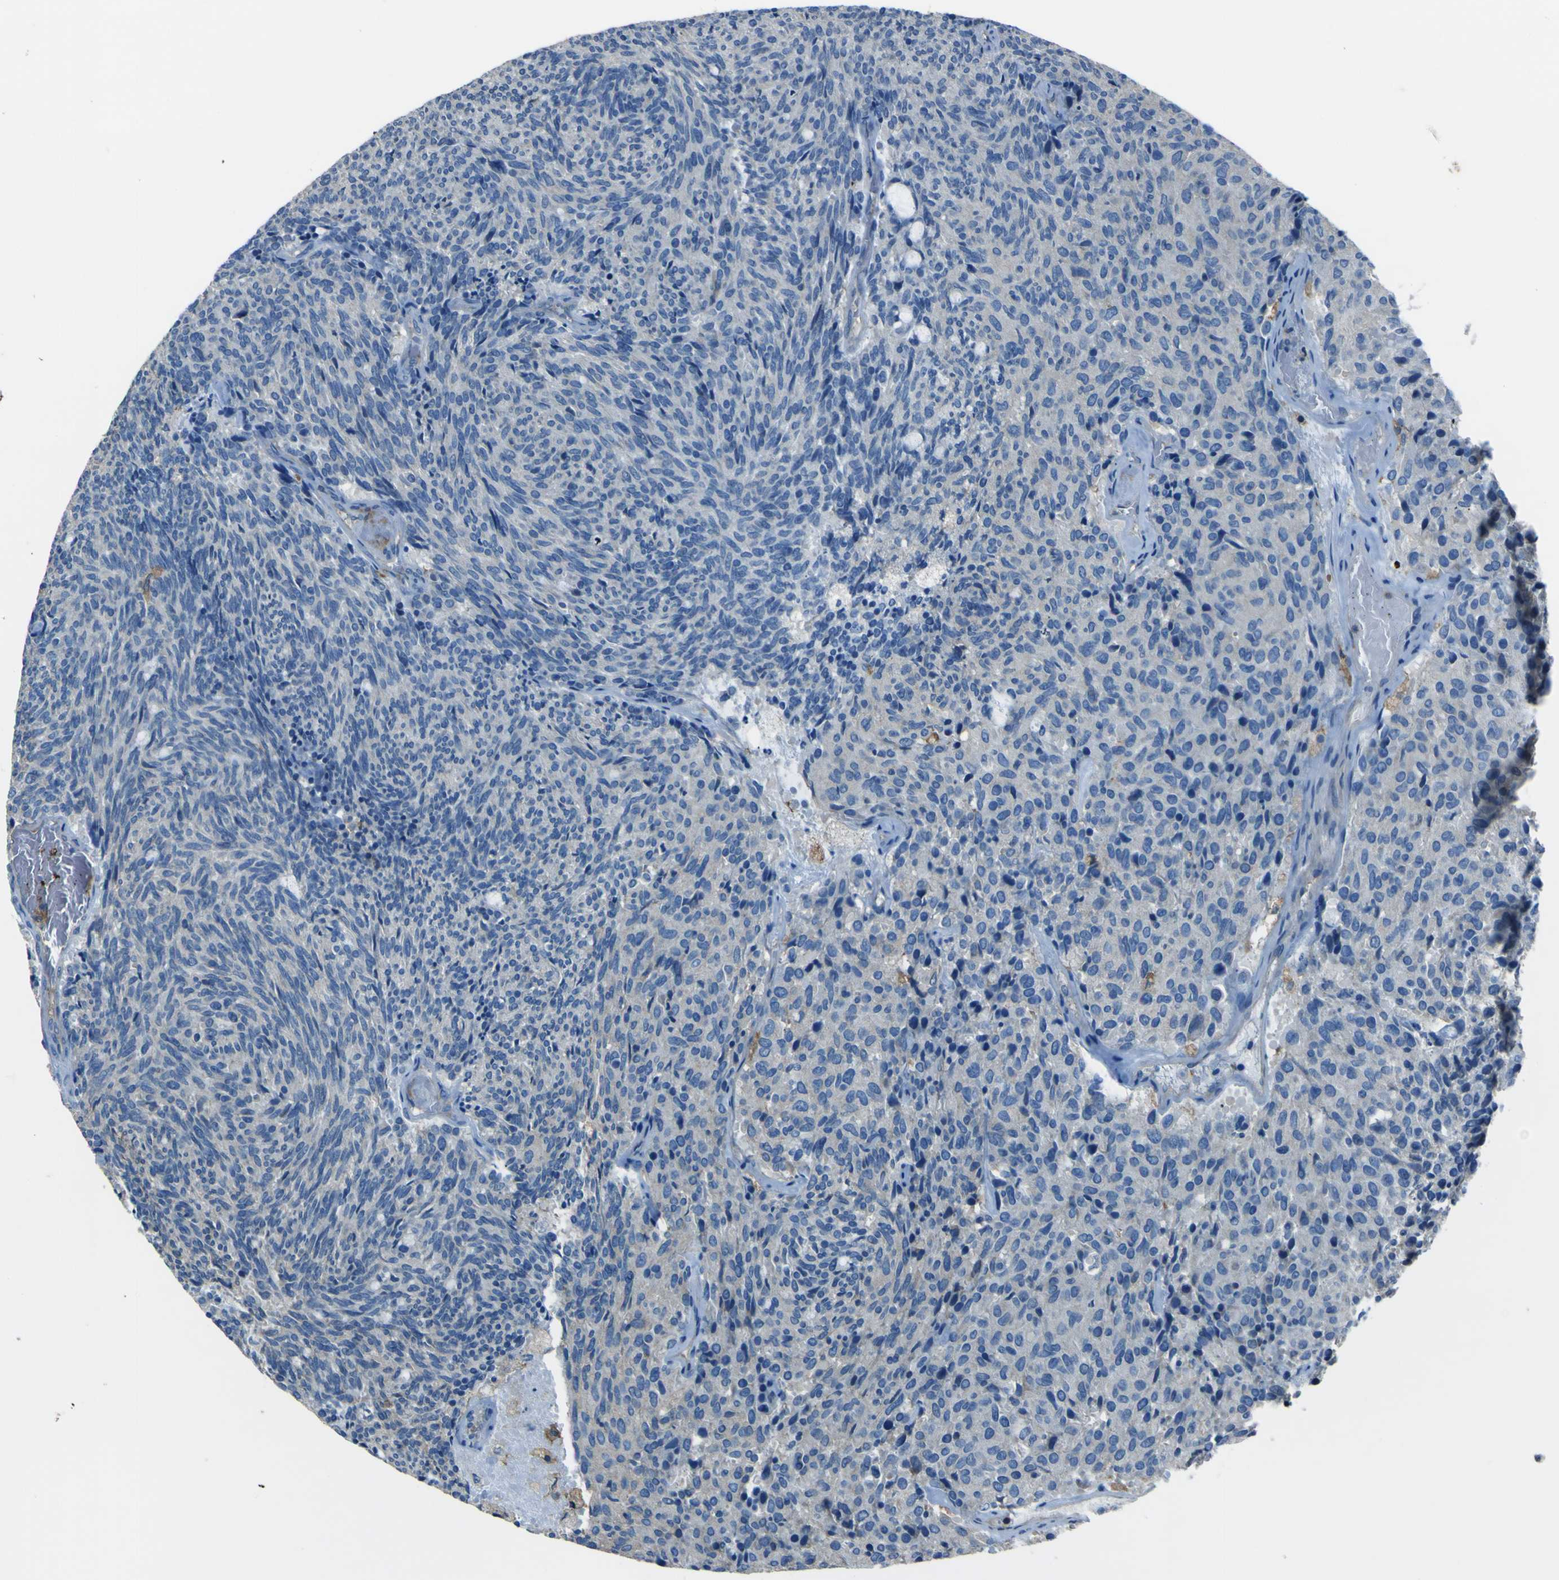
{"staining": {"intensity": "negative", "quantity": "none", "location": "none"}, "tissue": "carcinoid", "cell_type": "Tumor cells", "image_type": "cancer", "snomed": [{"axis": "morphology", "description": "Carcinoid, malignant, NOS"}, {"axis": "topography", "description": "Pancreas"}], "caption": "There is no significant positivity in tumor cells of carcinoid.", "gene": "LAIR1", "patient": {"sex": "female", "age": 54}}